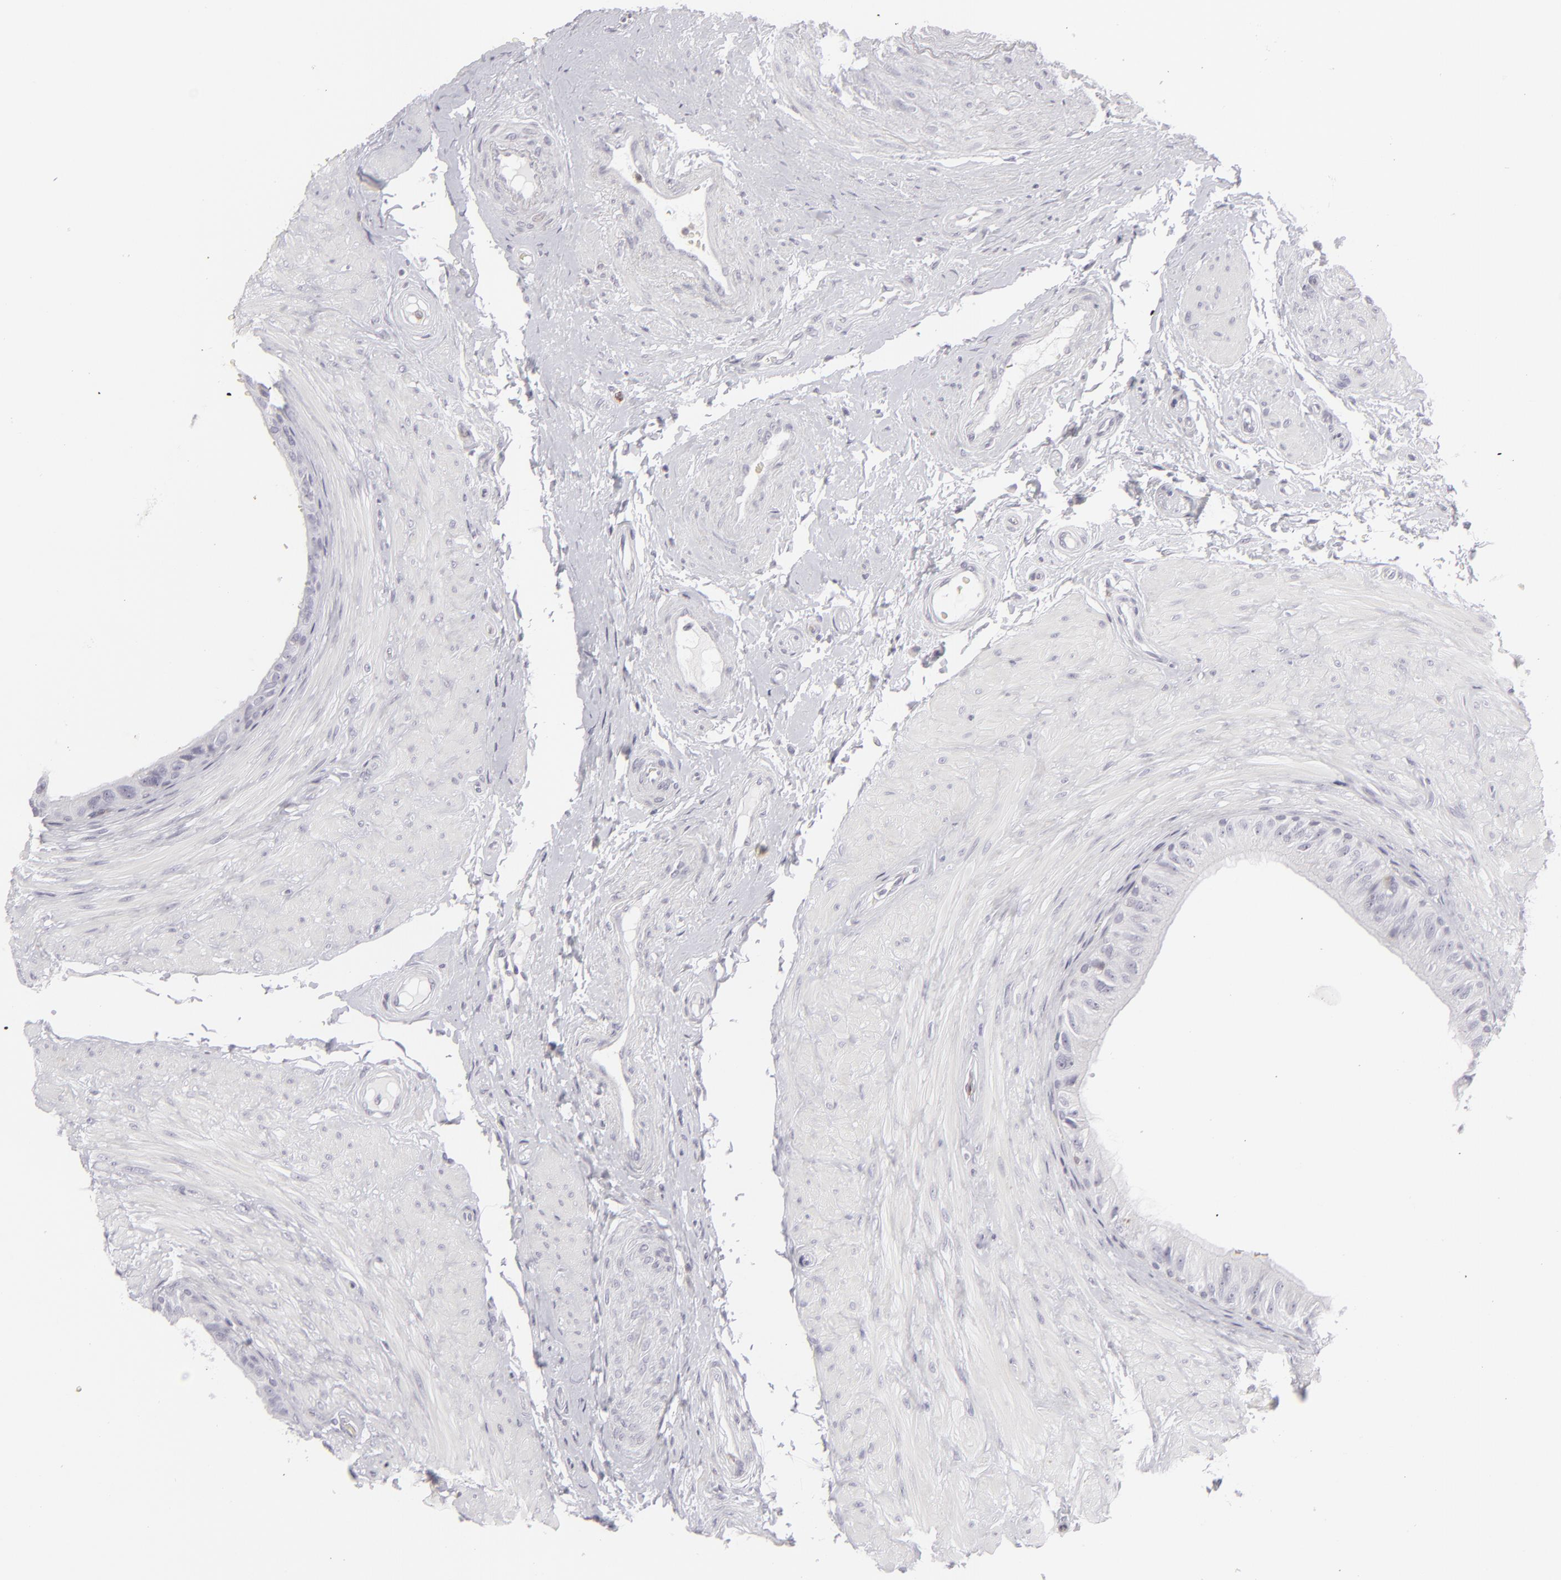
{"staining": {"intensity": "negative", "quantity": "none", "location": "none"}, "tissue": "epididymis", "cell_type": "Glandular cells", "image_type": "normal", "snomed": [{"axis": "morphology", "description": "Normal tissue, NOS"}, {"axis": "topography", "description": "Epididymis"}], "caption": "This histopathology image is of unremarkable epididymis stained with immunohistochemistry to label a protein in brown with the nuclei are counter-stained blue. There is no expression in glandular cells. (Brightfield microscopy of DAB immunohistochemistry (IHC) at high magnification).", "gene": "CD7", "patient": {"sex": "male", "age": 68}}